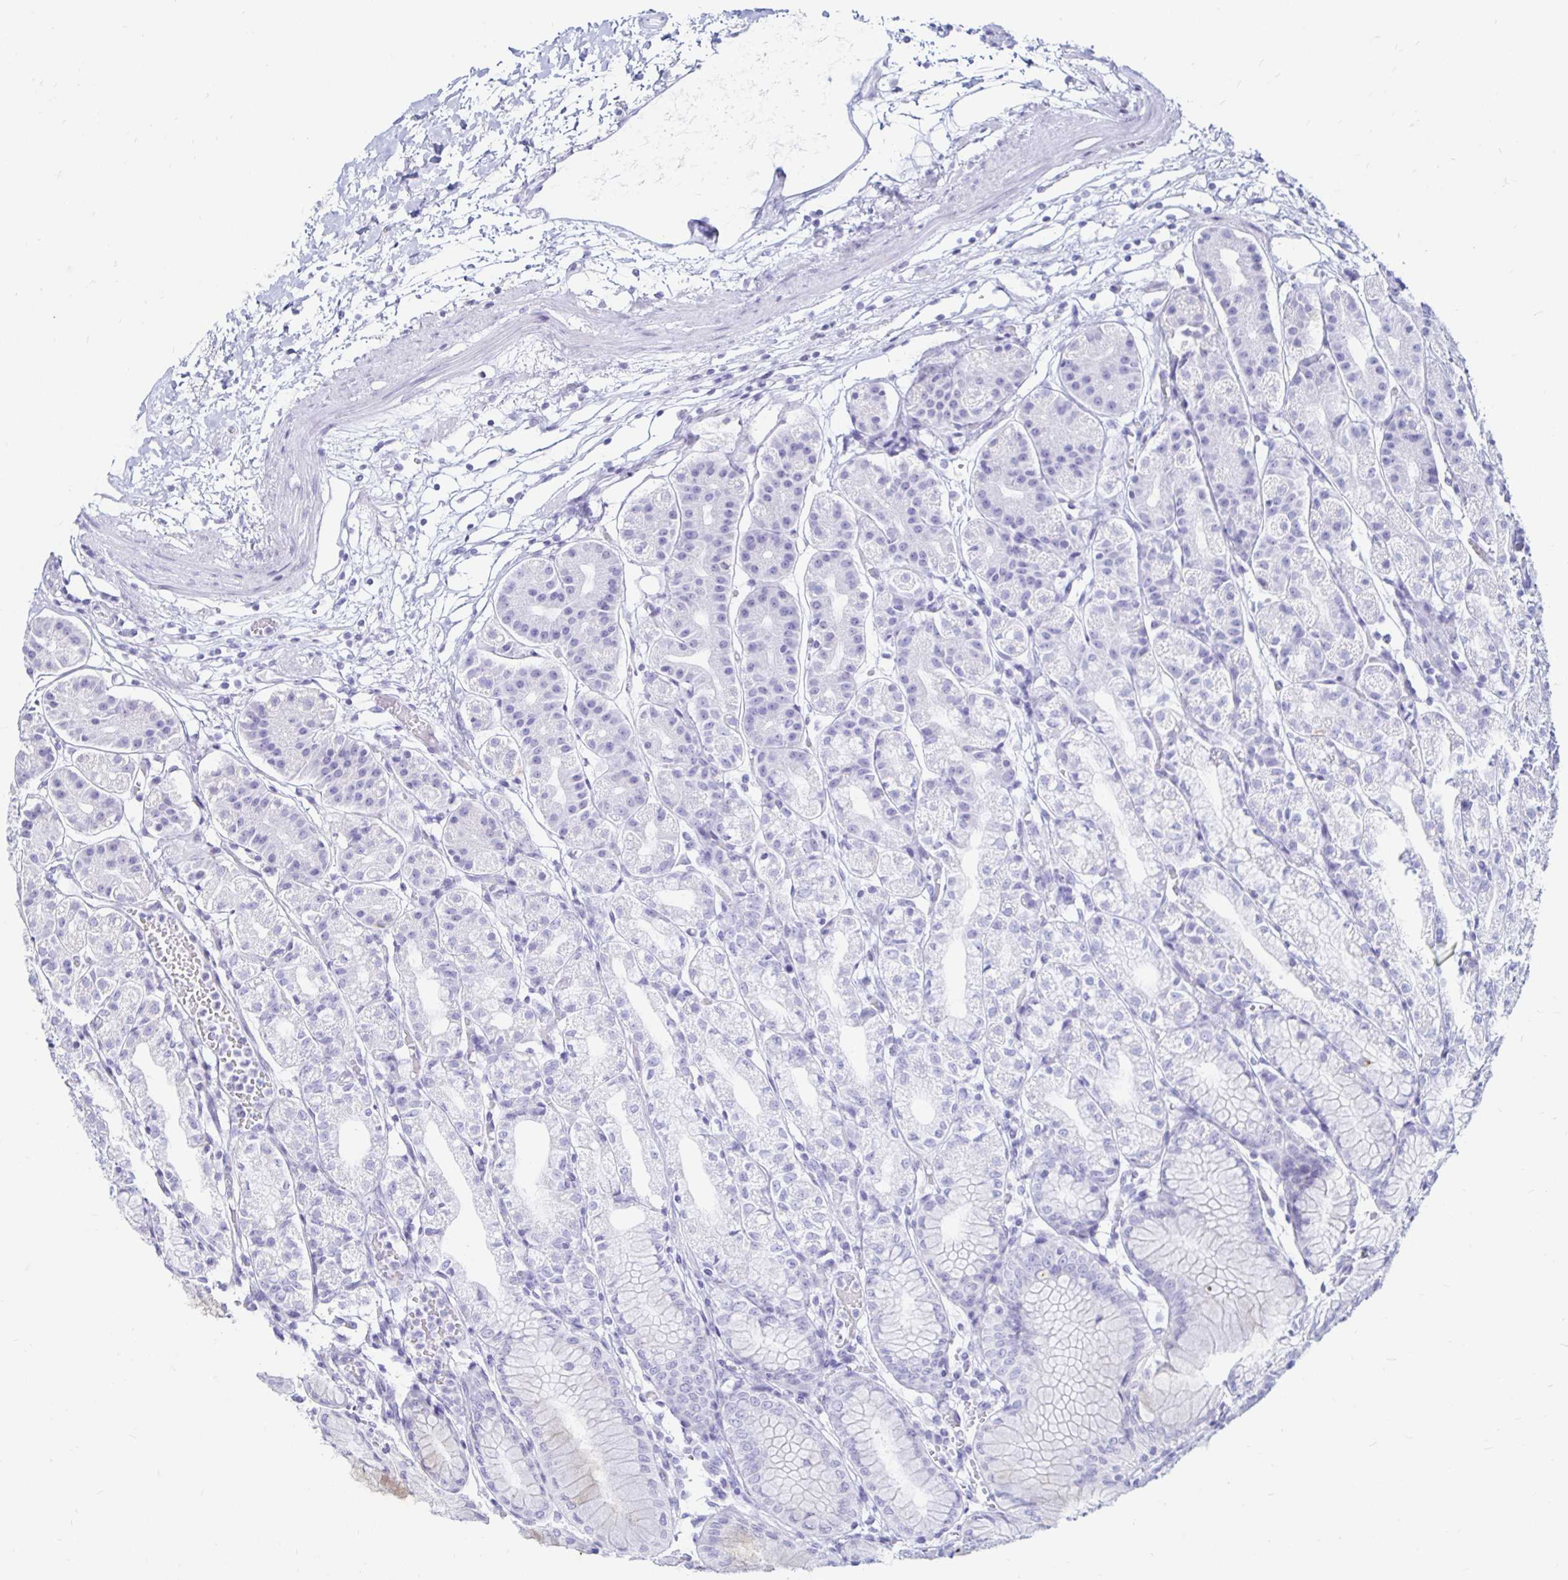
{"staining": {"intensity": "negative", "quantity": "none", "location": "none"}, "tissue": "stomach", "cell_type": "Glandular cells", "image_type": "normal", "snomed": [{"axis": "morphology", "description": "Normal tissue, NOS"}, {"axis": "topography", "description": "Stomach"}], "caption": "An image of stomach stained for a protein demonstrates no brown staining in glandular cells. (Stains: DAB (3,3'-diaminobenzidine) immunohistochemistry (IHC) with hematoxylin counter stain, Microscopy: brightfield microscopy at high magnification).", "gene": "TIMP1", "patient": {"sex": "female", "age": 57}}